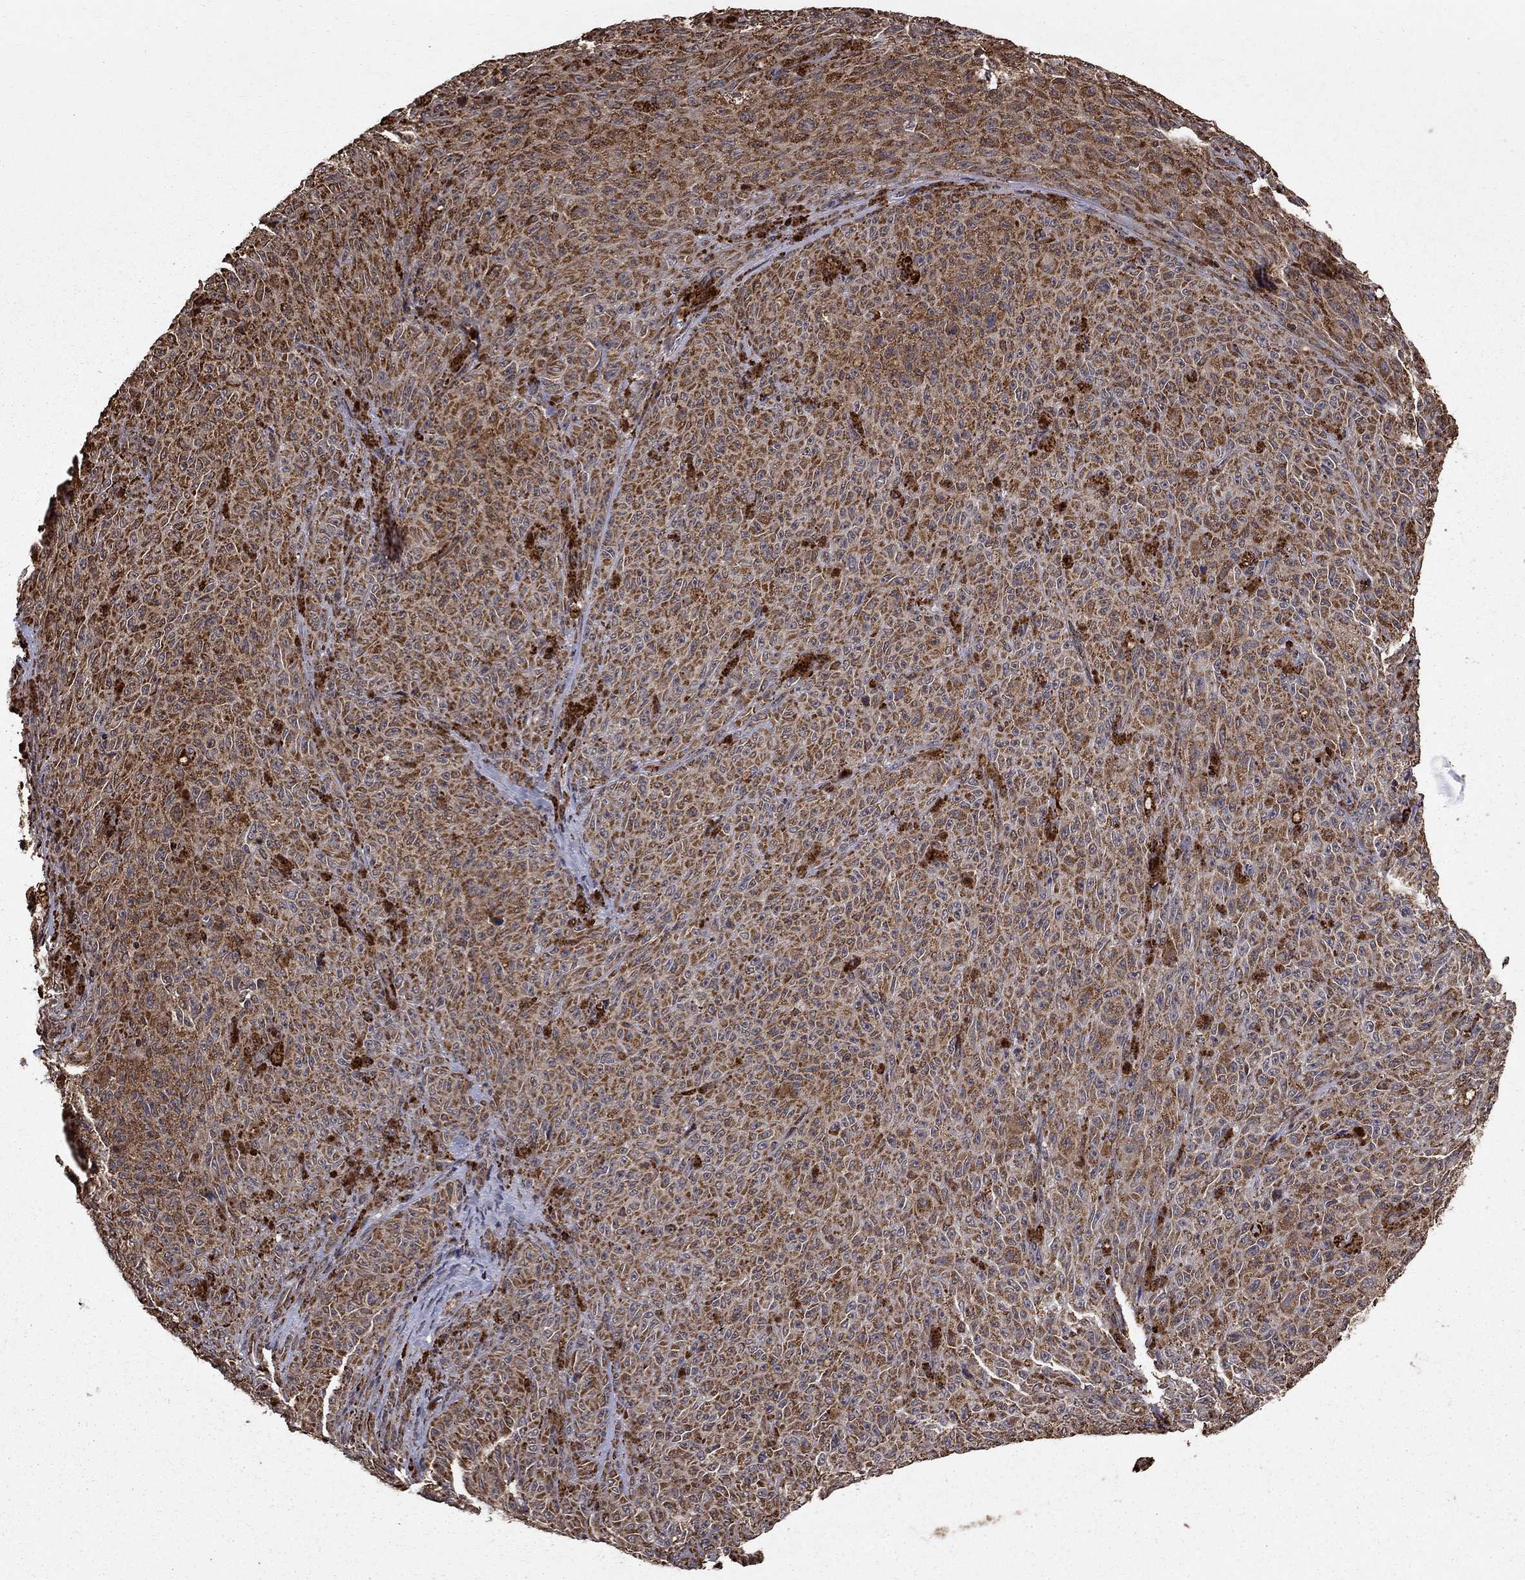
{"staining": {"intensity": "moderate", "quantity": ">75%", "location": "cytoplasmic/membranous"}, "tissue": "melanoma", "cell_type": "Tumor cells", "image_type": "cancer", "snomed": [{"axis": "morphology", "description": "Malignant melanoma, NOS"}, {"axis": "topography", "description": "Skin"}], "caption": "A brown stain shows moderate cytoplasmic/membranous expression of a protein in melanoma tumor cells.", "gene": "ACOT13", "patient": {"sex": "female", "age": 82}}